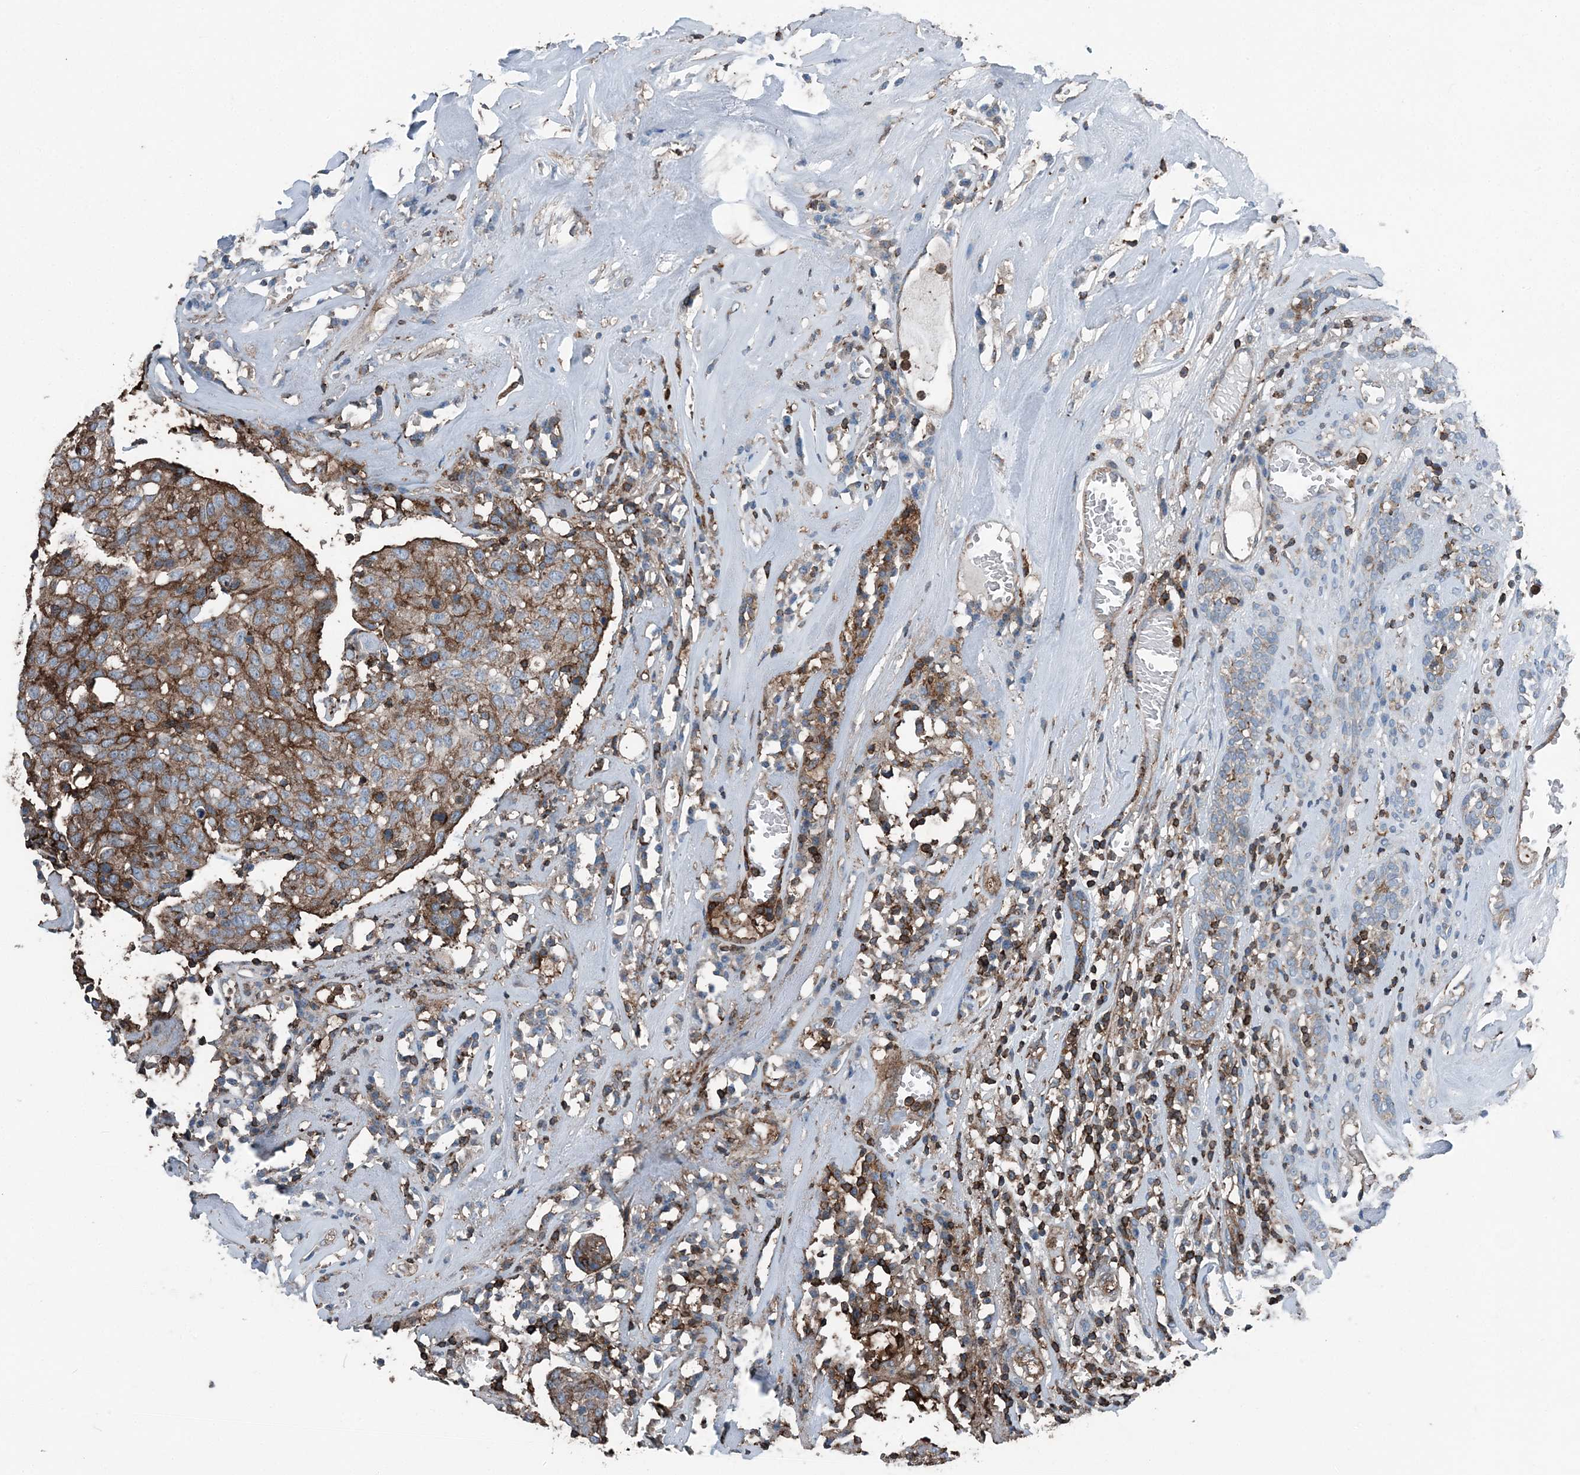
{"staining": {"intensity": "strong", "quantity": ">75%", "location": "cytoplasmic/membranous"}, "tissue": "head and neck cancer", "cell_type": "Tumor cells", "image_type": "cancer", "snomed": [{"axis": "morphology", "description": "Adenocarcinoma, NOS"}, {"axis": "topography", "description": "Salivary gland"}, {"axis": "topography", "description": "Head-Neck"}], "caption": "Protein analysis of head and neck cancer (adenocarcinoma) tissue demonstrates strong cytoplasmic/membranous expression in about >75% of tumor cells.", "gene": "CFL1", "patient": {"sex": "female", "age": 65}}